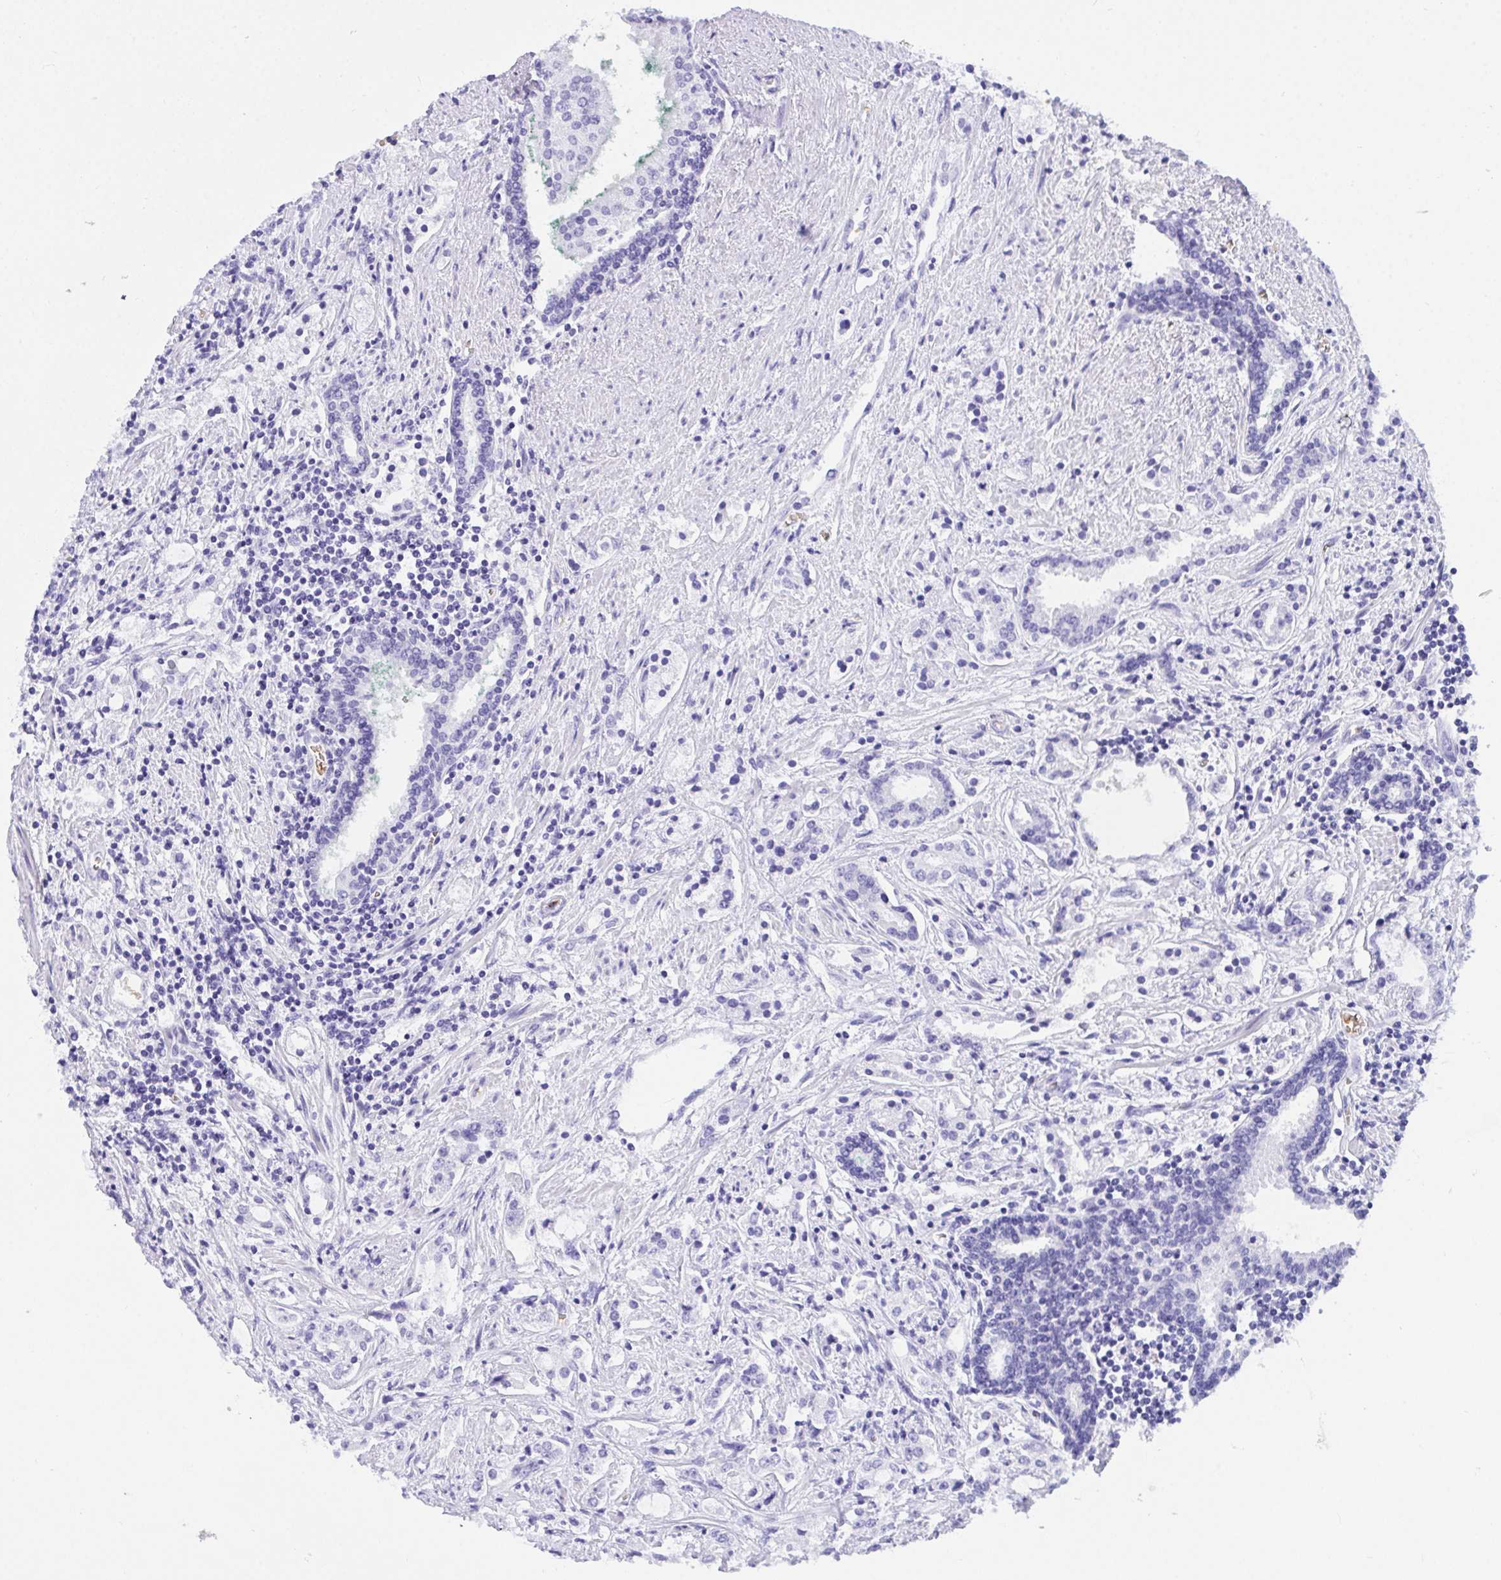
{"staining": {"intensity": "negative", "quantity": "none", "location": "none"}, "tissue": "prostate cancer", "cell_type": "Tumor cells", "image_type": "cancer", "snomed": [{"axis": "morphology", "description": "Adenocarcinoma, Medium grade"}, {"axis": "topography", "description": "Prostate"}], "caption": "This is an immunohistochemistry histopathology image of prostate cancer. There is no expression in tumor cells.", "gene": "ANK1", "patient": {"sex": "male", "age": 57}}